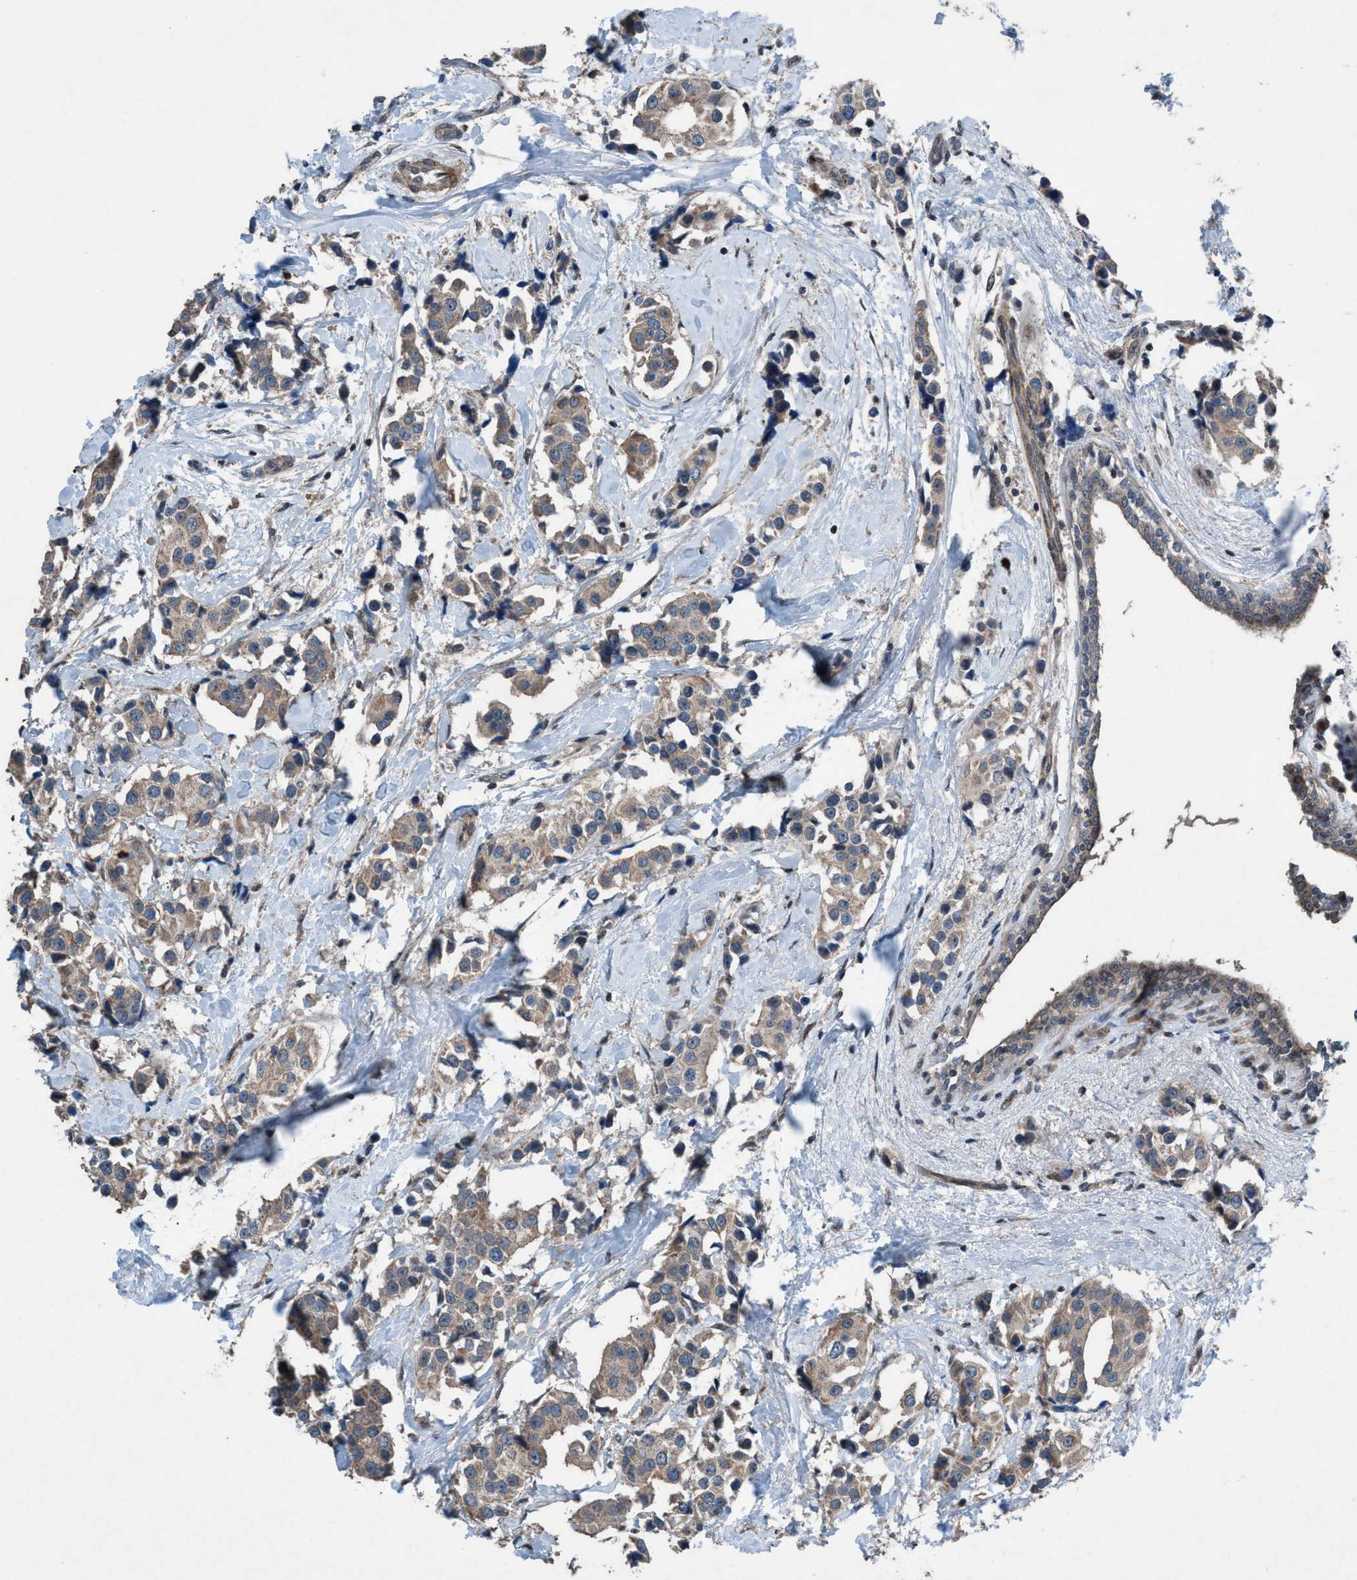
{"staining": {"intensity": "weak", "quantity": ">75%", "location": "cytoplasmic/membranous"}, "tissue": "breast cancer", "cell_type": "Tumor cells", "image_type": "cancer", "snomed": [{"axis": "morphology", "description": "Normal tissue, NOS"}, {"axis": "morphology", "description": "Duct carcinoma"}, {"axis": "topography", "description": "Breast"}], "caption": "The photomicrograph reveals a brown stain indicating the presence of a protein in the cytoplasmic/membranous of tumor cells in breast invasive ductal carcinoma. (Brightfield microscopy of DAB IHC at high magnification).", "gene": "NISCH", "patient": {"sex": "female", "age": 39}}